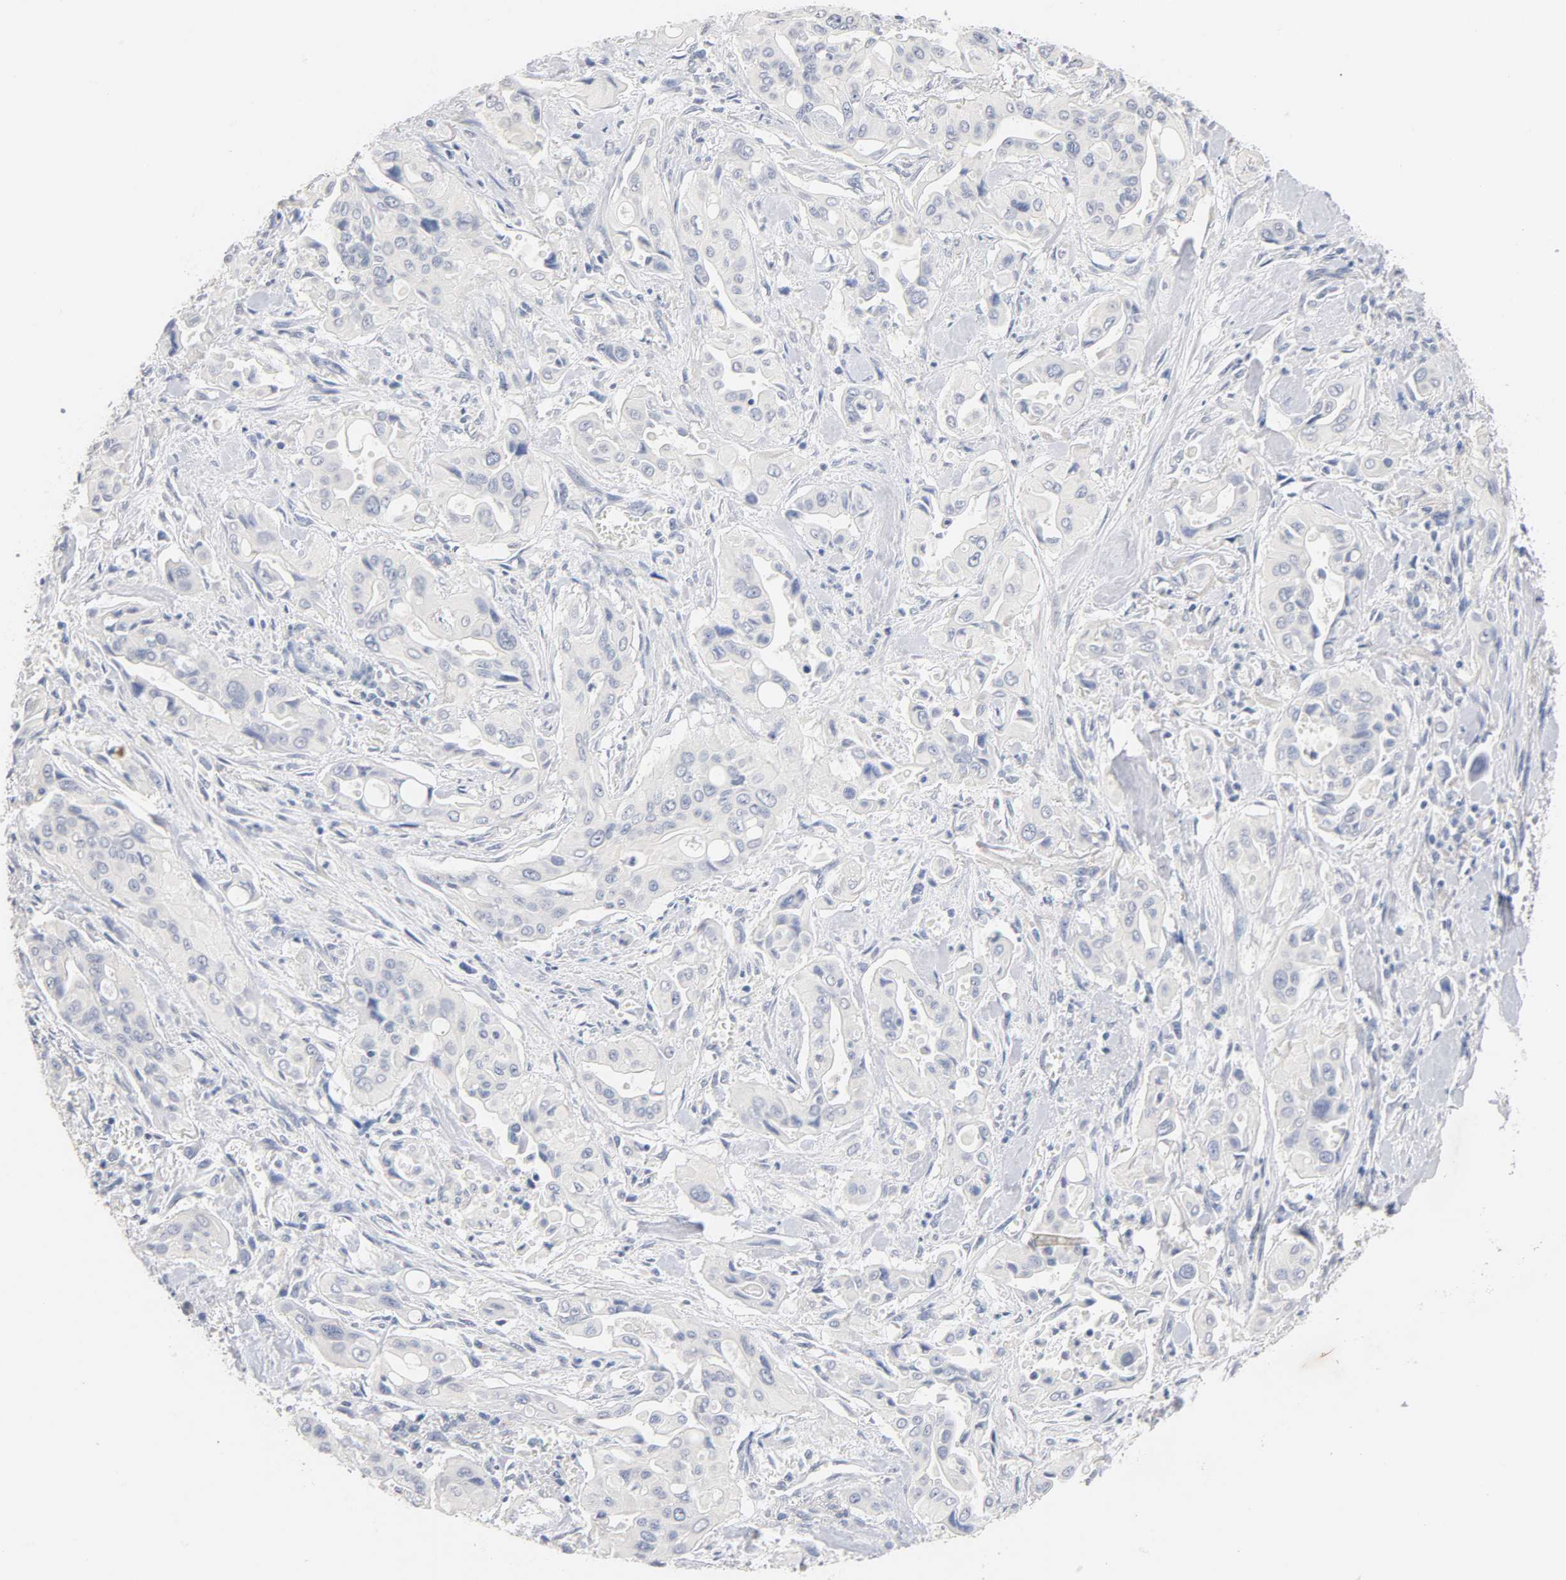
{"staining": {"intensity": "negative", "quantity": "none", "location": "none"}, "tissue": "pancreatic cancer", "cell_type": "Tumor cells", "image_type": "cancer", "snomed": [{"axis": "morphology", "description": "Adenocarcinoma, NOS"}, {"axis": "topography", "description": "Pancreas"}], "caption": "Protein analysis of pancreatic cancer displays no significant staining in tumor cells.", "gene": "ZCCHC13", "patient": {"sex": "male", "age": 77}}